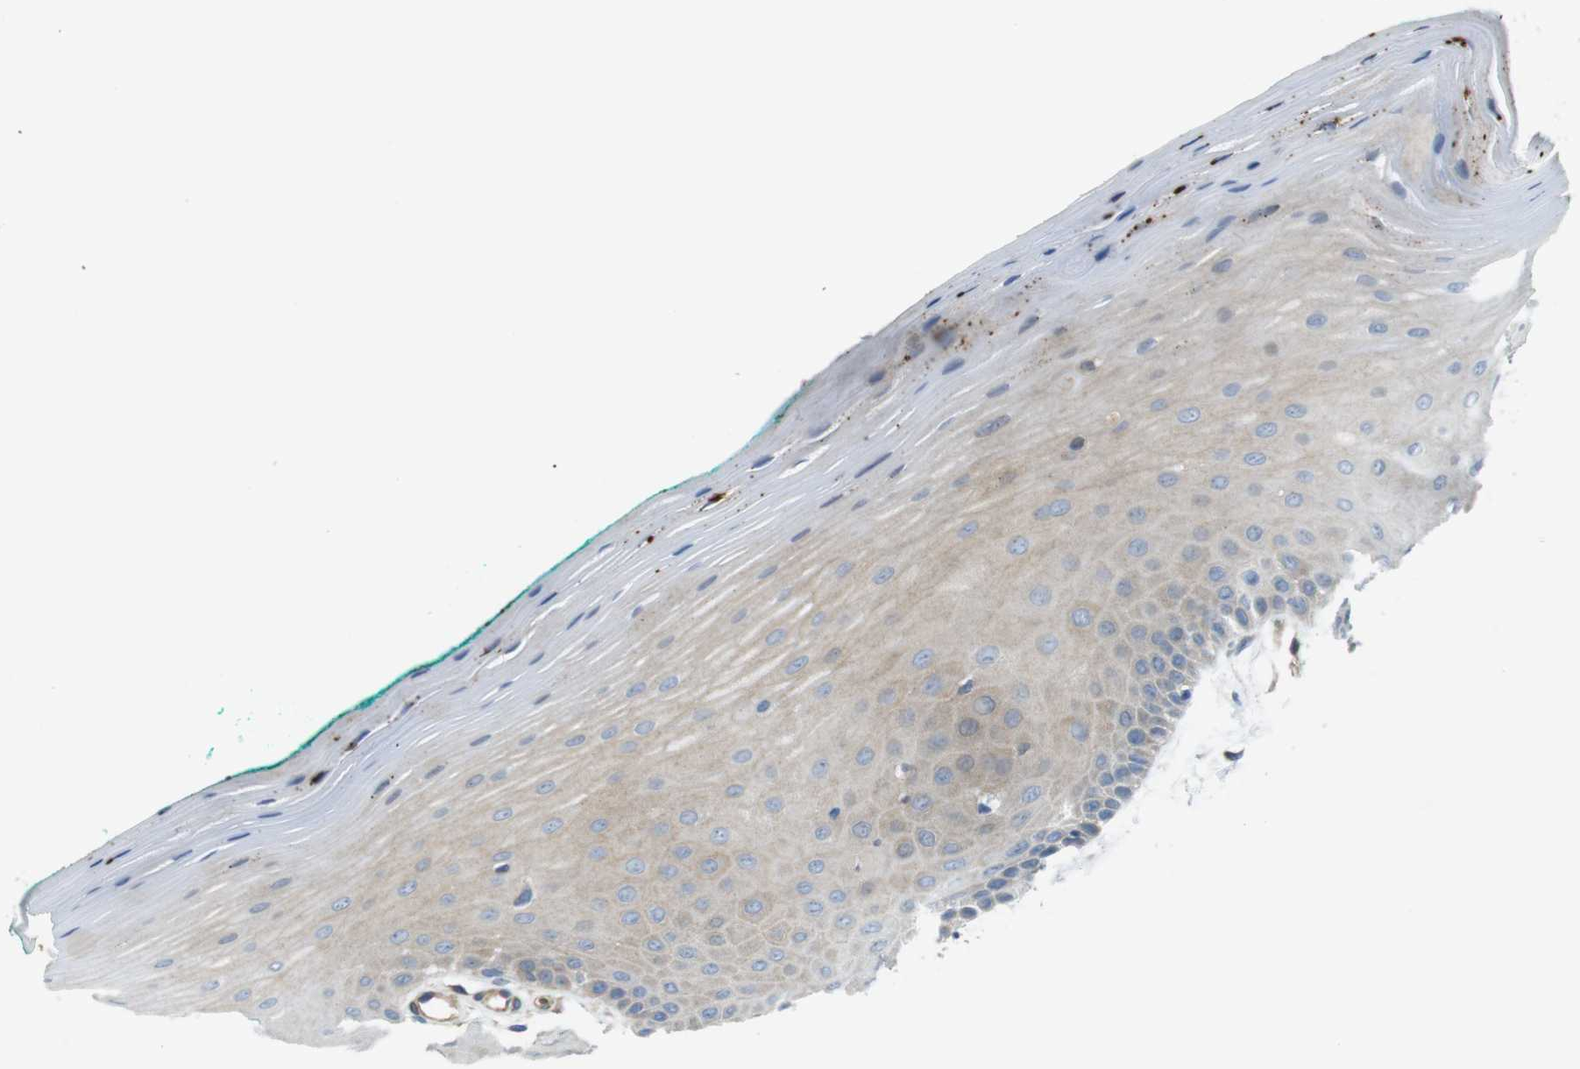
{"staining": {"intensity": "weak", "quantity": "25%-75%", "location": "cytoplasmic/membranous"}, "tissue": "oral mucosa", "cell_type": "Squamous epithelial cells", "image_type": "normal", "snomed": [{"axis": "morphology", "description": "Normal tissue, NOS"}, {"axis": "topography", "description": "Skeletal muscle"}, {"axis": "topography", "description": "Oral tissue"}], "caption": "Immunohistochemical staining of unremarkable oral mucosa reveals weak cytoplasmic/membranous protein staining in about 25%-75% of squamous epithelial cells. (IHC, brightfield microscopy, high magnification).", "gene": "TSC1", "patient": {"sex": "male", "age": 58}}